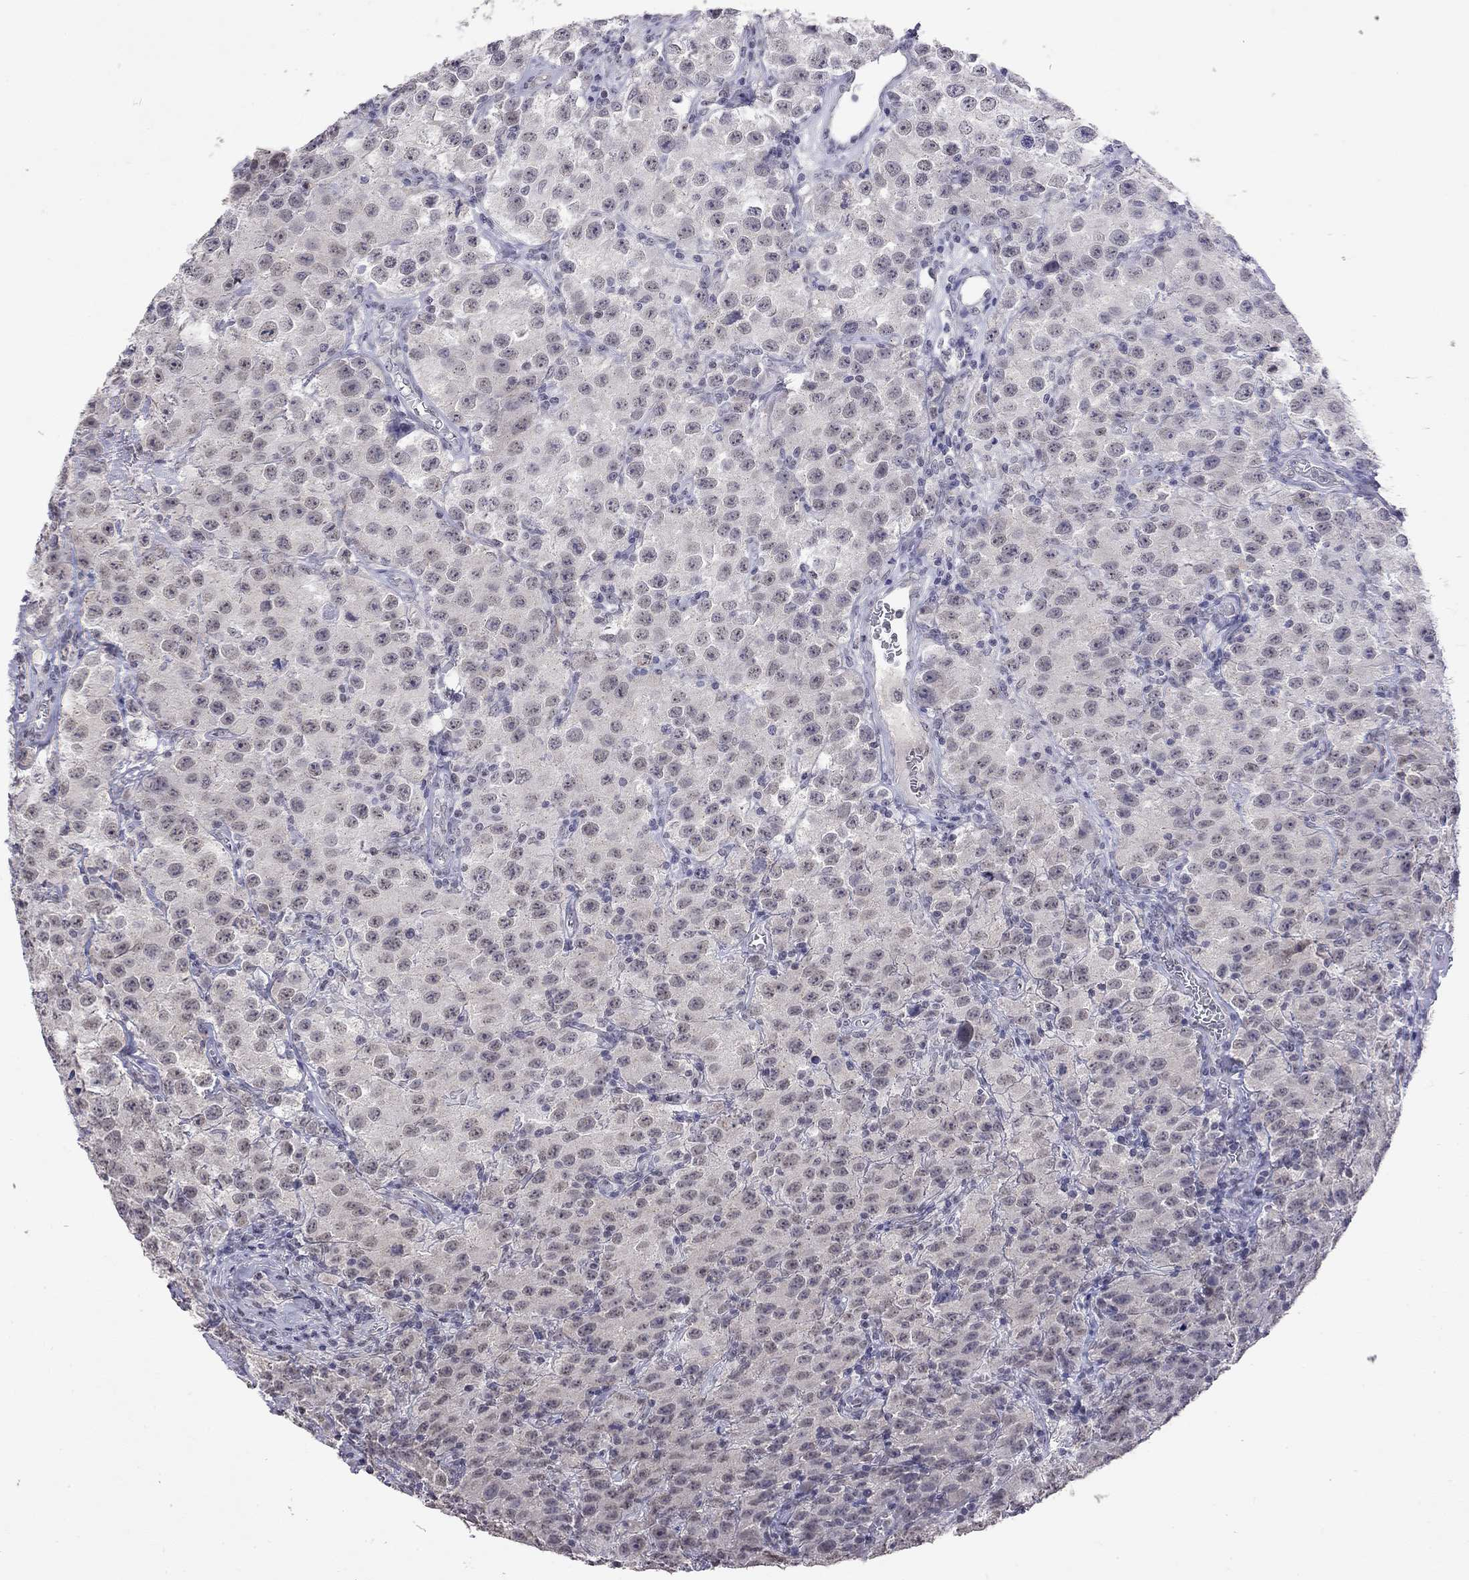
{"staining": {"intensity": "negative", "quantity": "none", "location": "none"}, "tissue": "testis cancer", "cell_type": "Tumor cells", "image_type": "cancer", "snomed": [{"axis": "morphology", "description": "Seminoma, NOS"}, {"axis": "topography", "description": "Testis"}], "caption": "Tumor cells are negative for protein expression in human testis cancer (seminoma). Nuclei are stained in blue.", "gene": "WNK3", "patient": {"sex": "male", "age": 52}}